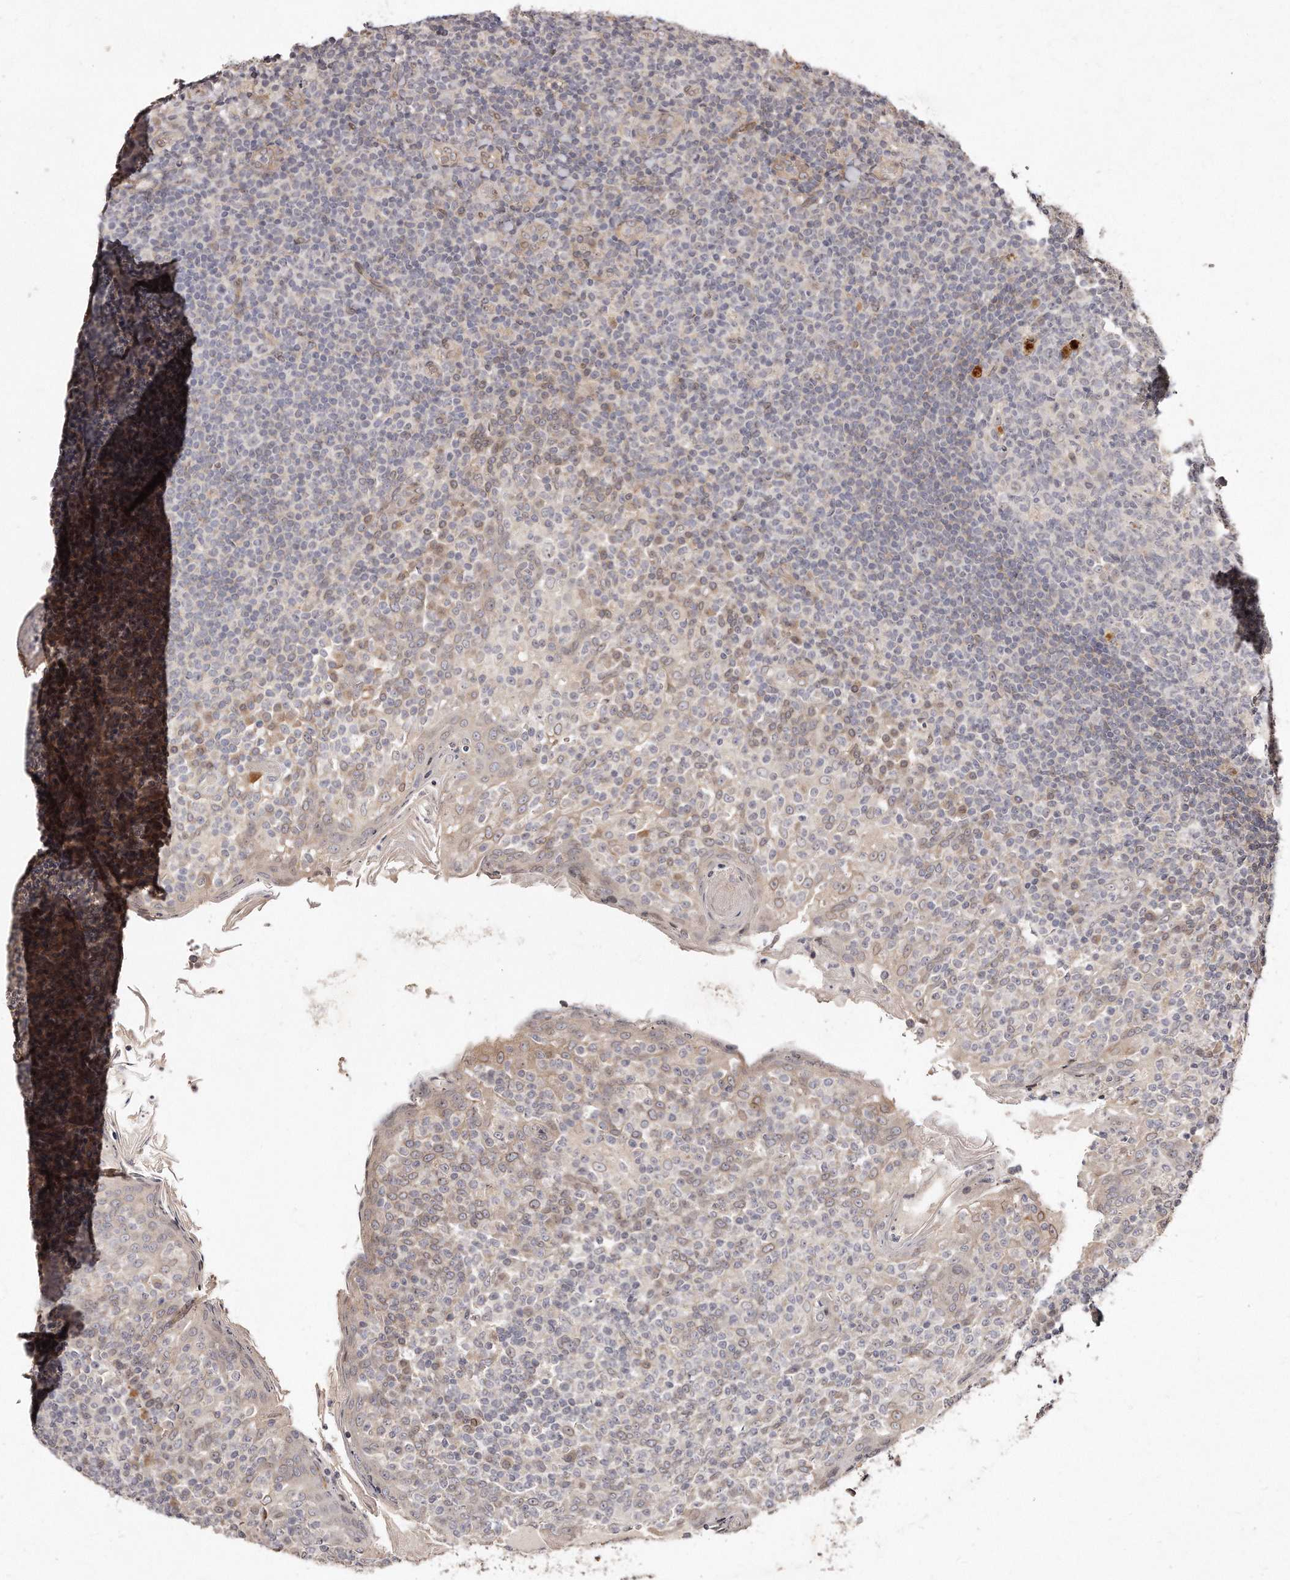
{"staining": {"intensity": "negative", "quantity": "none", "location": "none"}, "tissue": "tonsil", "cell_type": "Germinal center cells", "image_type": "normal", "snomed": [{"axis": "morphology", "description": "Normal tissue, NOS"}, {"axis": "topography", "description": "Tonsil"}], "caption": "Protein analysis of unremarkable tonsil displays no significant positivity in germinal center cells. Brightfield microscopy of immunohistochemistry stained with DAB (brown) and hematoxylin (blue), captured at high magnification.", "gene": "HASPIN", "patient": {"sex": "female", "age": 19}}